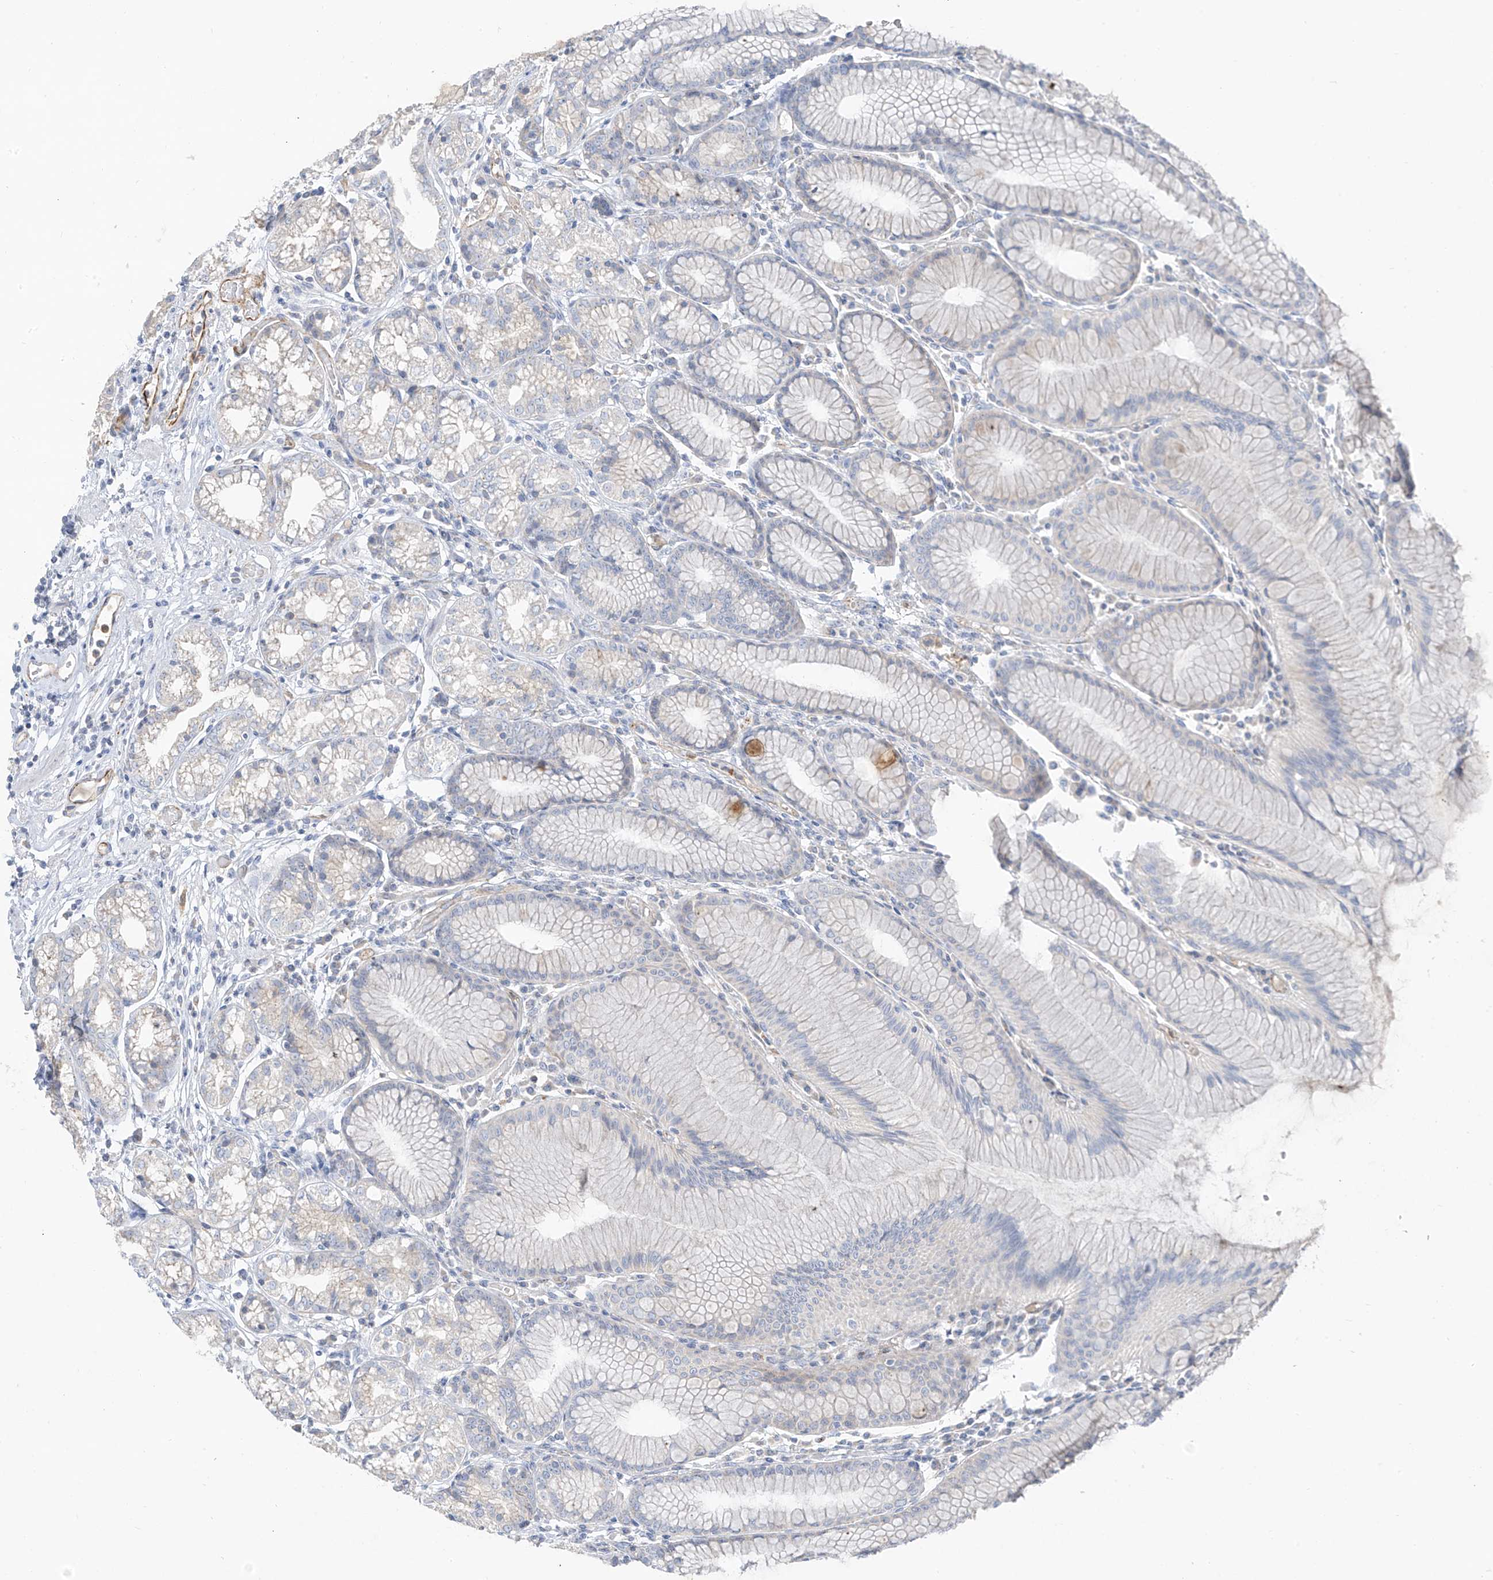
{"staining": {"intensity": "negative", "quantity": "none", "location": "none"}, "tissue": "stomach", "cell_type": "Glandular cells", "image_type": "normal", "snomed": [{"axis": "morphology", "description": "Normal tissue, NOS"}, {"axis": "topography", "description": "Stomach"}], "caption": "Immunohistochemistry (IHC) of unremarkable human stomach demonstrates no staining in glandular cells.", "gene": "C2orf42", "patient": {"sex": "female", "age": 57}}